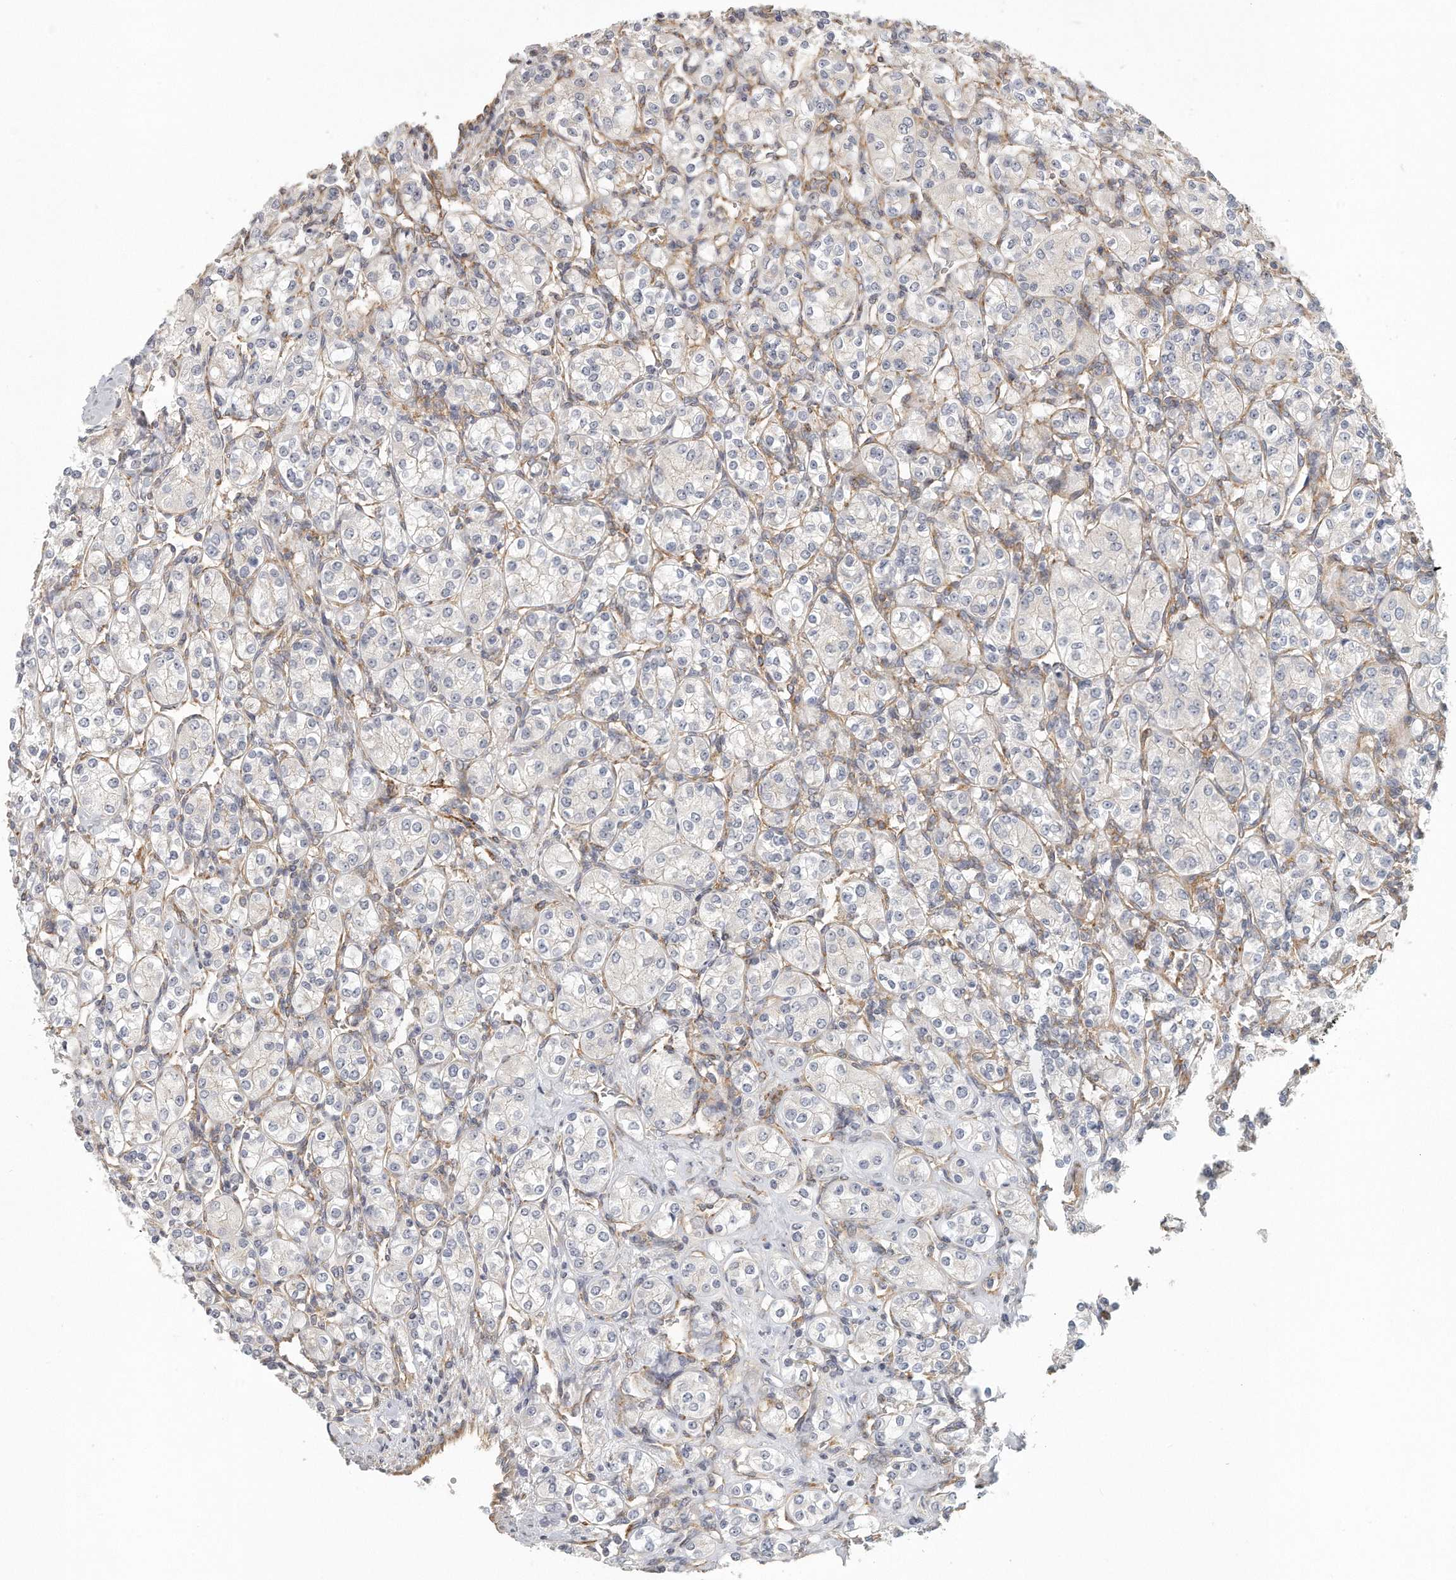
{"staining": {"intensity": "negative", "quantity": "none", "location": "none"}, "tissue": "renal cancer", "cell_type": "Tumor cells", "image_type": "cancer", "snomed": [{"axis": "morphology", "description": "Adenocarcinoma, NOS"}, {"axis": "topography", "description": "Kidney"}], "caption": "Photomicrograph shows no protein staining in tumor cells of adenocarcinoma (renal) tissue. The staining is performed using DAB (3,3'-diaminobenzidine) brown chromogen with nuclei counter-stained in using hematoxylin.", "gene": "MTERF4", "patient": {"sex": "male", "age": 77}}